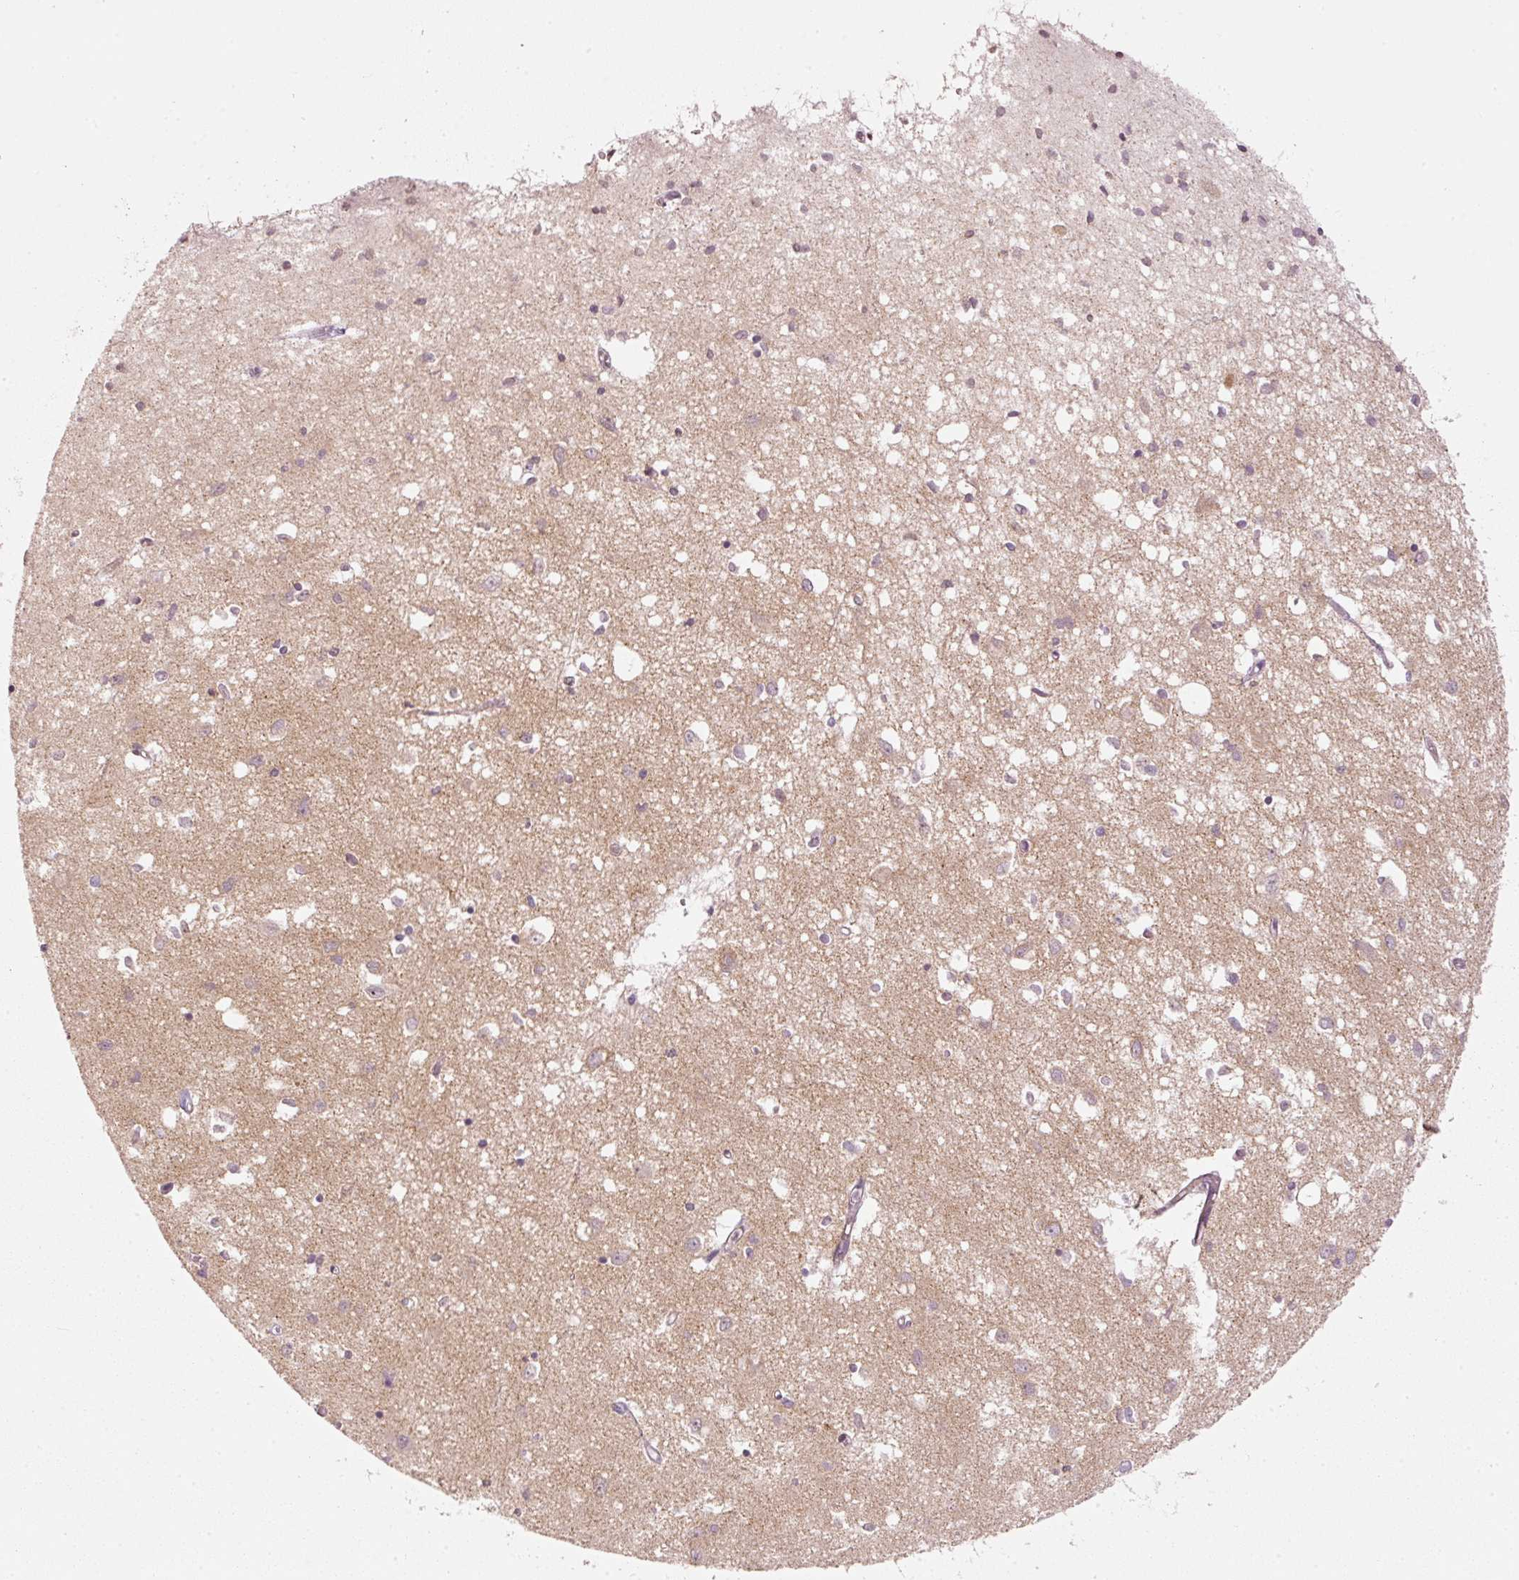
{"staining": {"intensity": "moderate", "quantity": "25%-75%", "location": "cytoplasmic/membranous"}, "tissue": "caudate", "cell_type": "Glial cells", "image_type": "normal", "snomed": [{"axis": "morphology", "description": "Normal tissue, NOS"}, {"axis": "topography", "description": "Lateral ventricle wall"}], "caption": "Immunohistochemistry (DAB (3,3'-diaminobenzidine)) staining of normal human caudate demonstrates moderate cytoplasmic/membranous protein positivity in approximately 25%-75% of glial cells. Immunohistochemistry (ihc) stains the protein of interest in brown and the nuclei are stained blue.", "gene": "TOB2", "patient": {"sex": "male", "age": 70}}